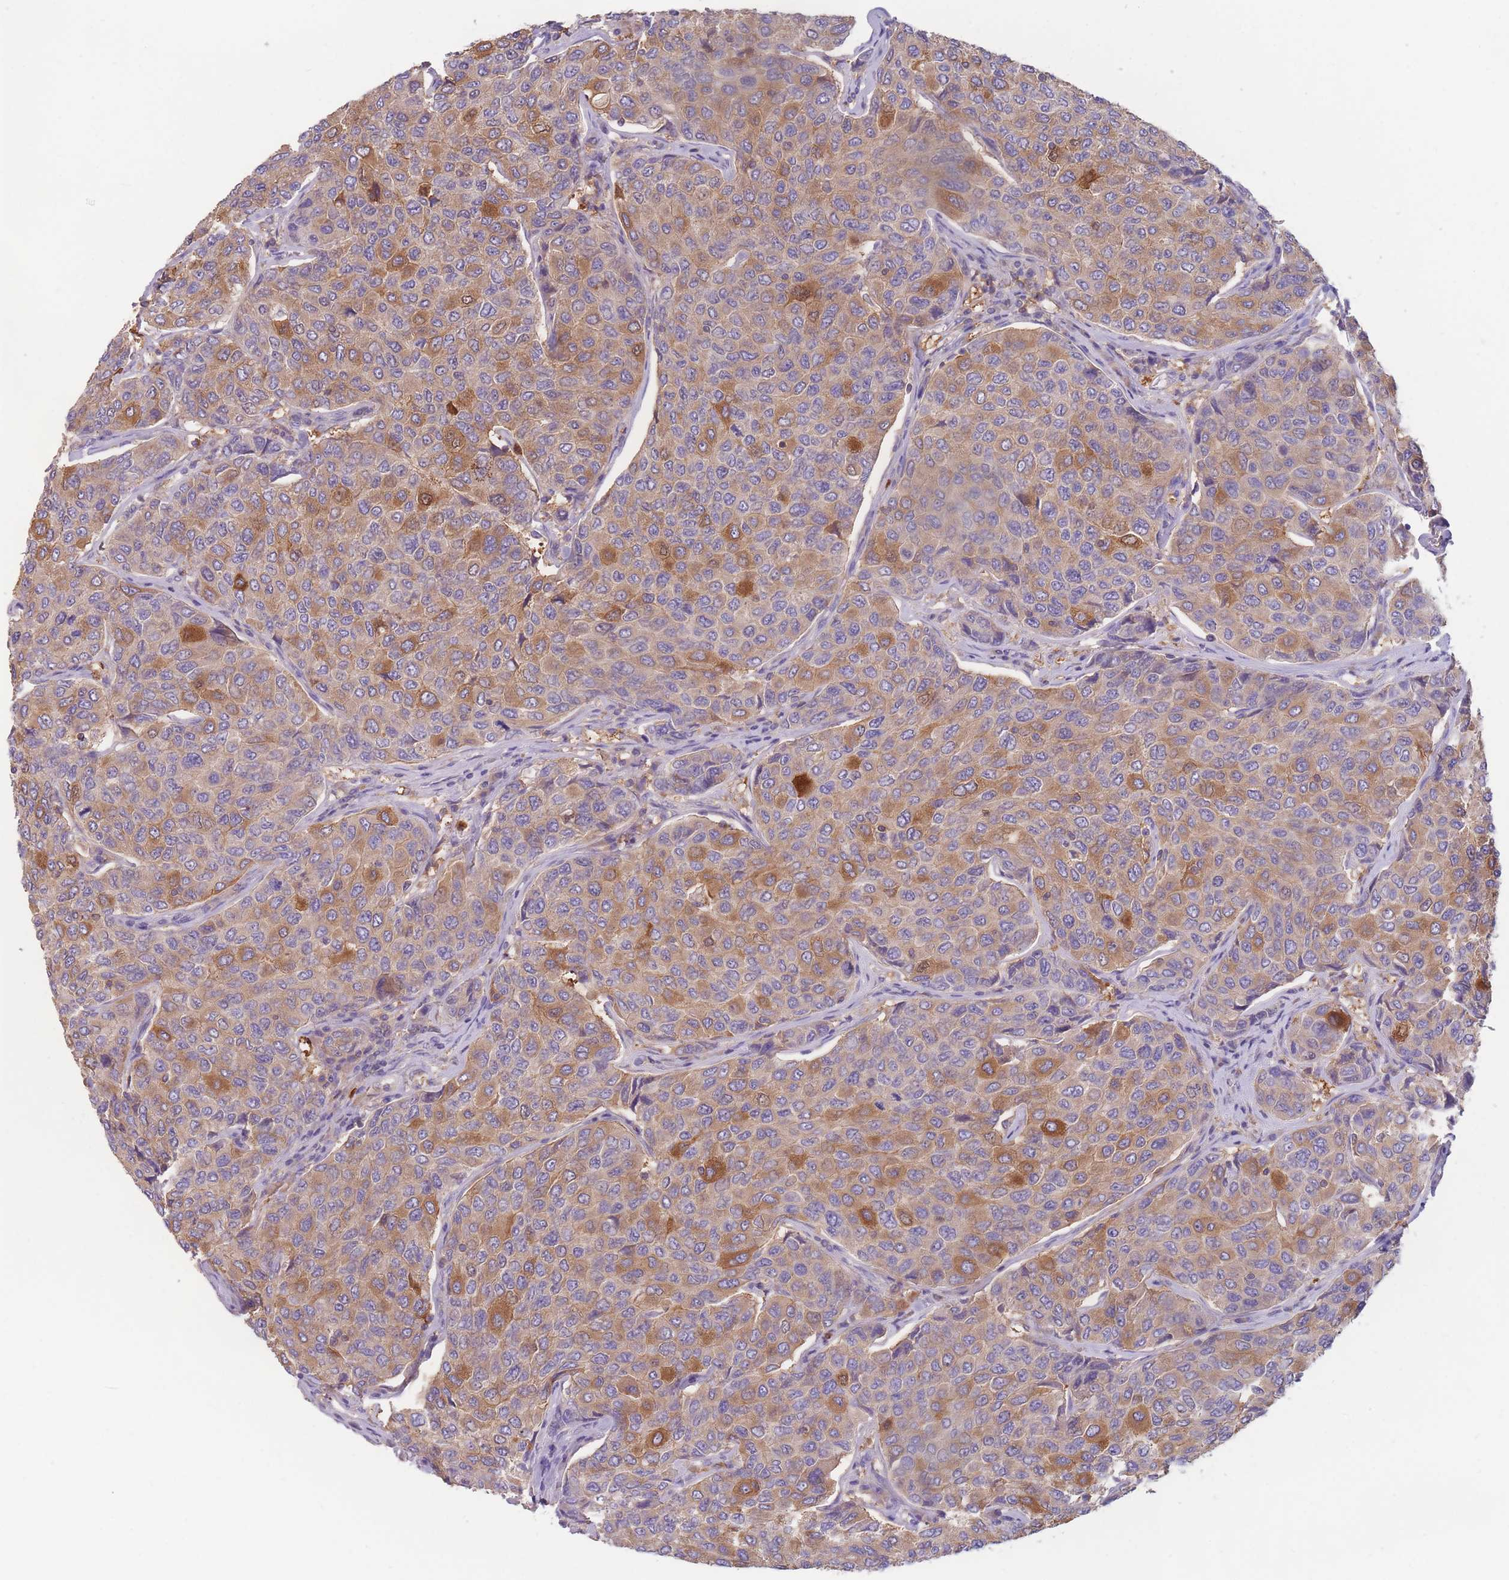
{"staining": {"intensity": "moderate", "quantity": ">75%", "location": "cytoplasmic/membranous"}, "tissue": "breast cancer", "cell_type": "Tumor cells", "image_type": "cancer", "snomed": [{"axis": "morphology", "description": "Duct carcinoma"}, {"axis": "topography", "description": "Breast"}], "caption": "Breast intraductal carcinoma stained for a protein (brown) shows moderate cytoplasmic/membranous positive expression in approximately >75% of tumor cells.", "gene": "ST3GAL4", "patient": {"sex": "female", "age": 55}}